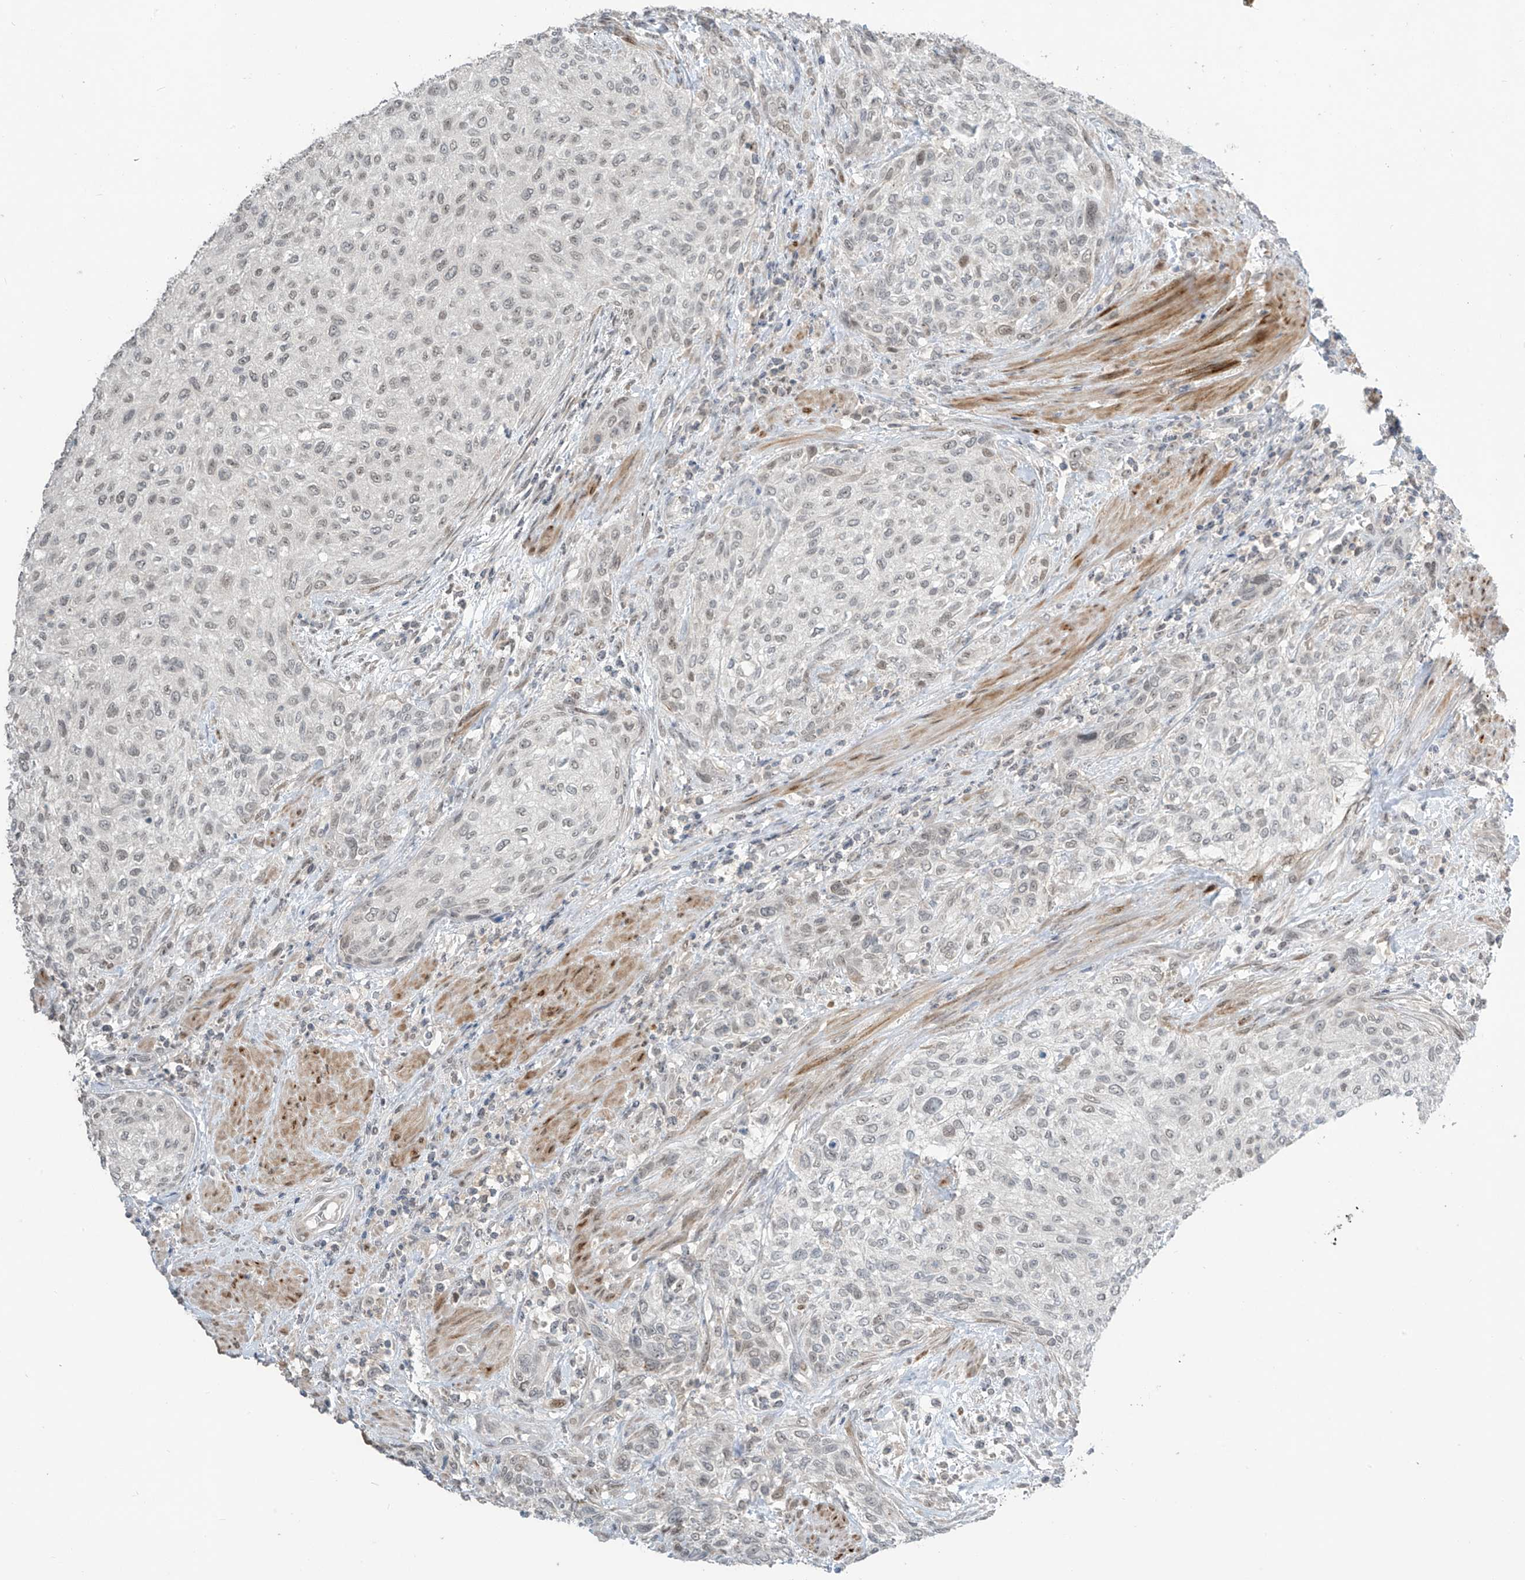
{"staining": {"intensity": "negative", "quantity": "none", "location": "none"}, "tissue": "urothelial cancer", "cell_type": "Tumor cells", "image_type": "cancer", "snomed": [{"axis": "morphology", "description": "Urothelial carcinoma, High grade"}, {"axis": "topography", "description": "Urinary bladder"}], "caption": "A photomicrograph of urothelial cancer stained for a protein displays no brown staining in tumor cells.", "gene": "METAP1D", "patient": {"sex": "male", "age": 35}}